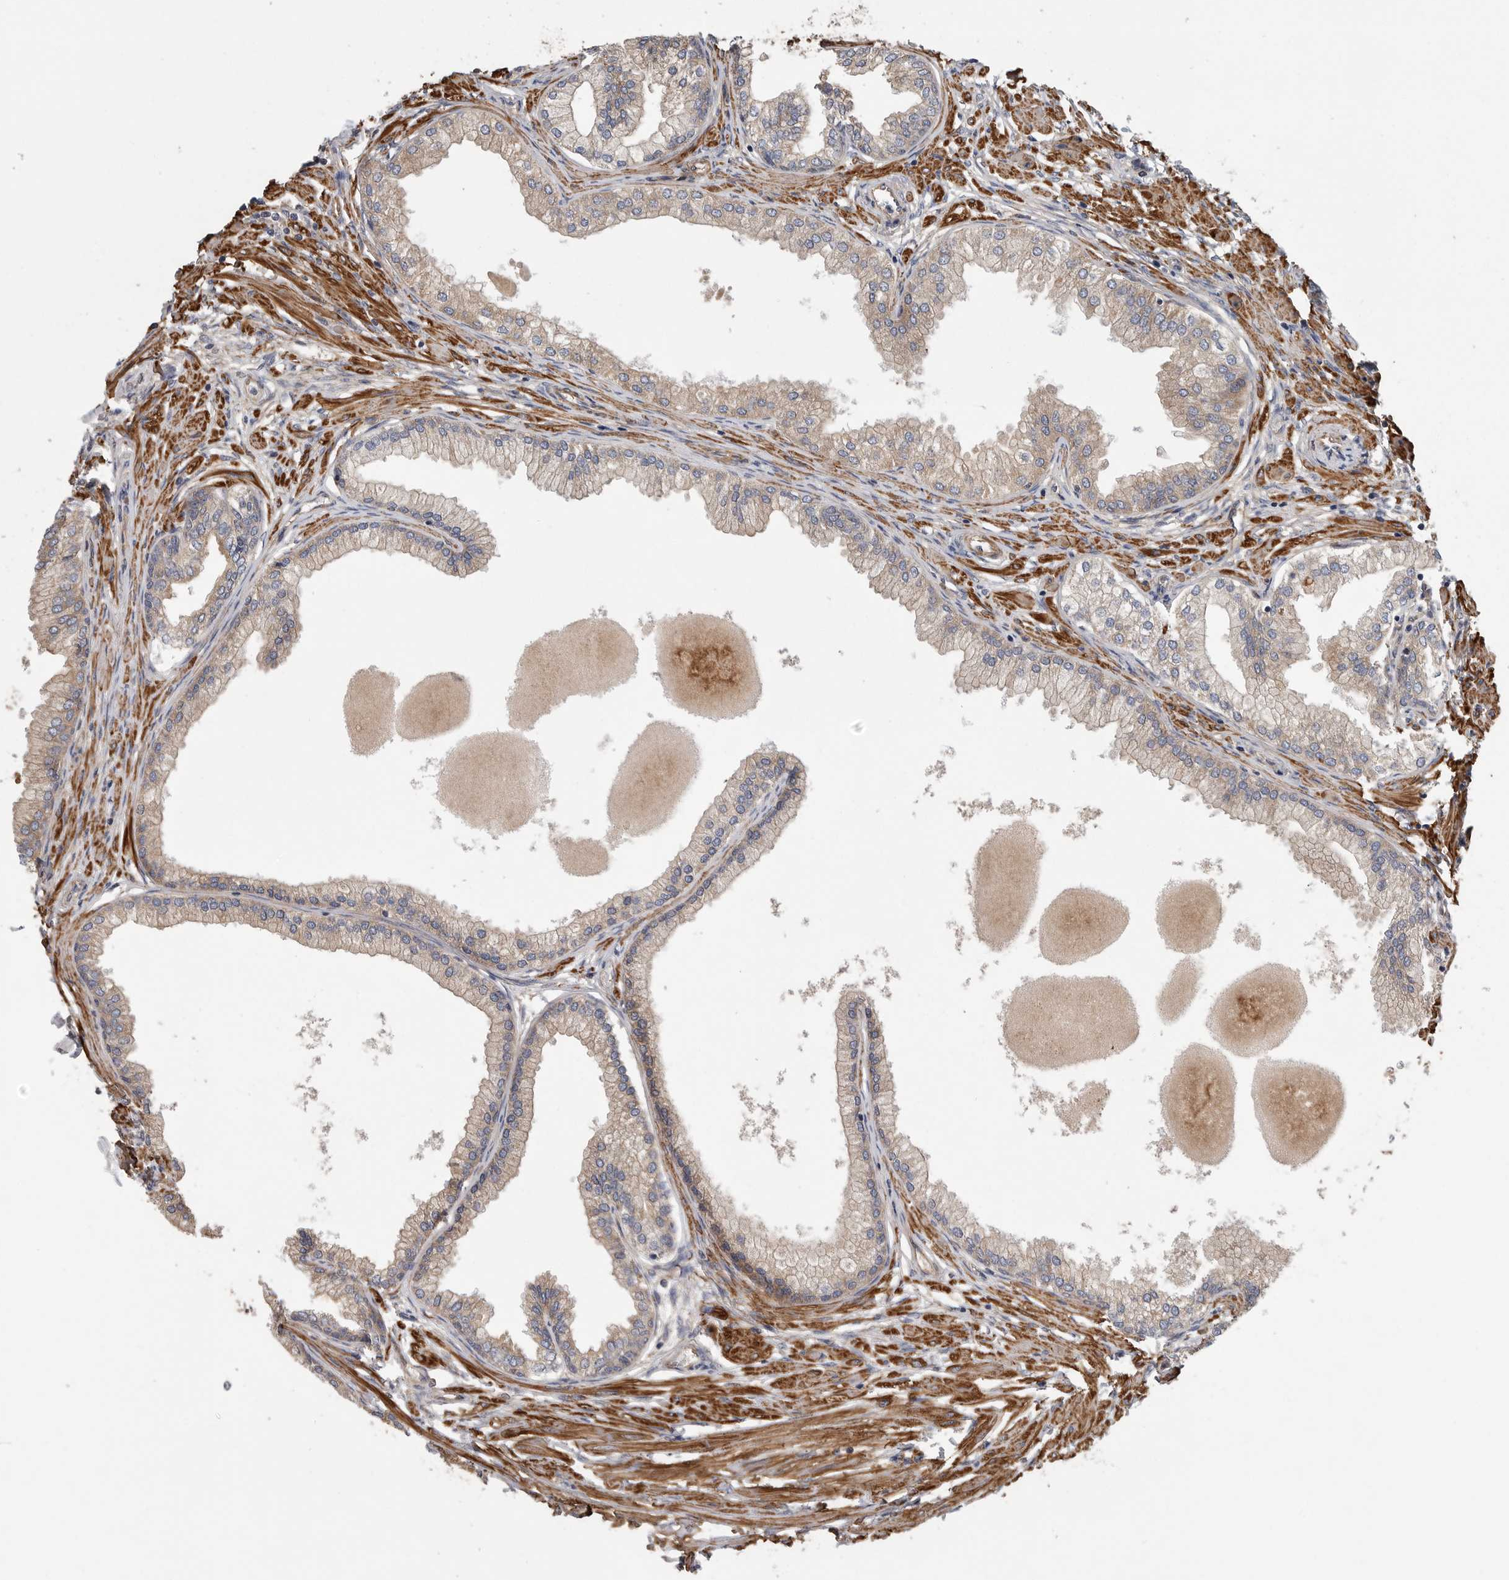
{"staining": {"intensity": "moderate", "quantity": ">75%", "location": "cytoplasmic/membranous"}, "tissue": "prostate", "cell_type": "Glandular cells", "image_type": "normal", "snomed": [{"axis": "morphology", "description": "Normal tissue, NOS"}, {"axis": "morphology", "description": "Urothelial carcinoma, Low grade"}, {"axis": "topography", "description": "Urinary bladder"}, {"axis": "topography", "description": "Prostate"}], "caption": "This is a micrograph of immunohistochemistry (IHC) staining of benign prostate, which shows moderate expression in the cytoplasmic/membranous of glandular cells.", "gene": "OXR1", "patient": {"sex": "male", "age": 60}}